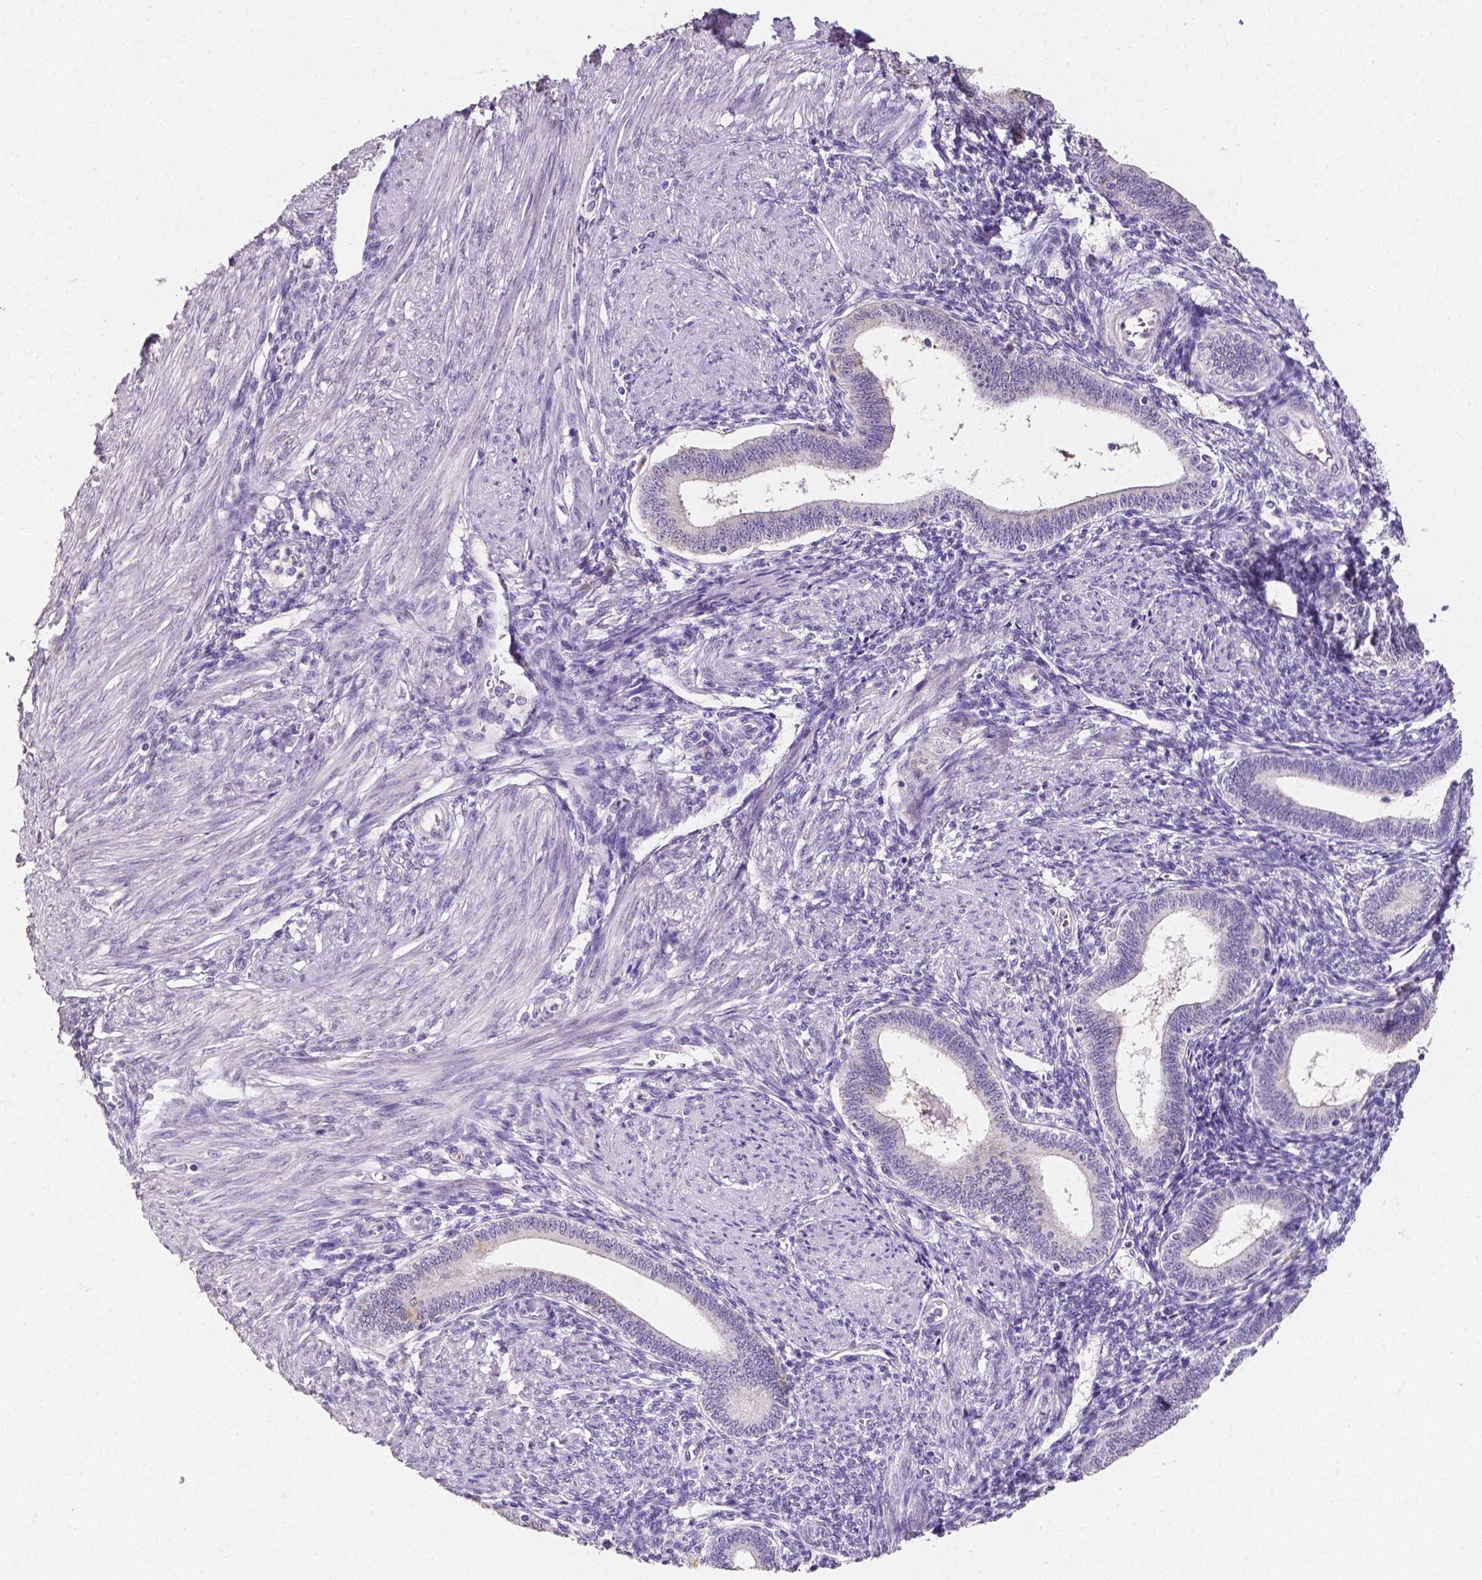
{"staining": {"intensity": "negative", "quantity": "none", "location": "none"}, "tissue": "endometrium", "cell_type": "Cells in endometrial stroma", "image_type": "normal", "snomed": [{"axis": "morphology", "description": "Normal tissue, NOS"}, {"axis": "topography", "description": "Endometrium"}], "caption": "Micrograph shows no significant protein positivity in cells in endometrial stroma of normal endometrium.", "gene": "PSAT1", "patient": {"sex": "female", "age": 42}}